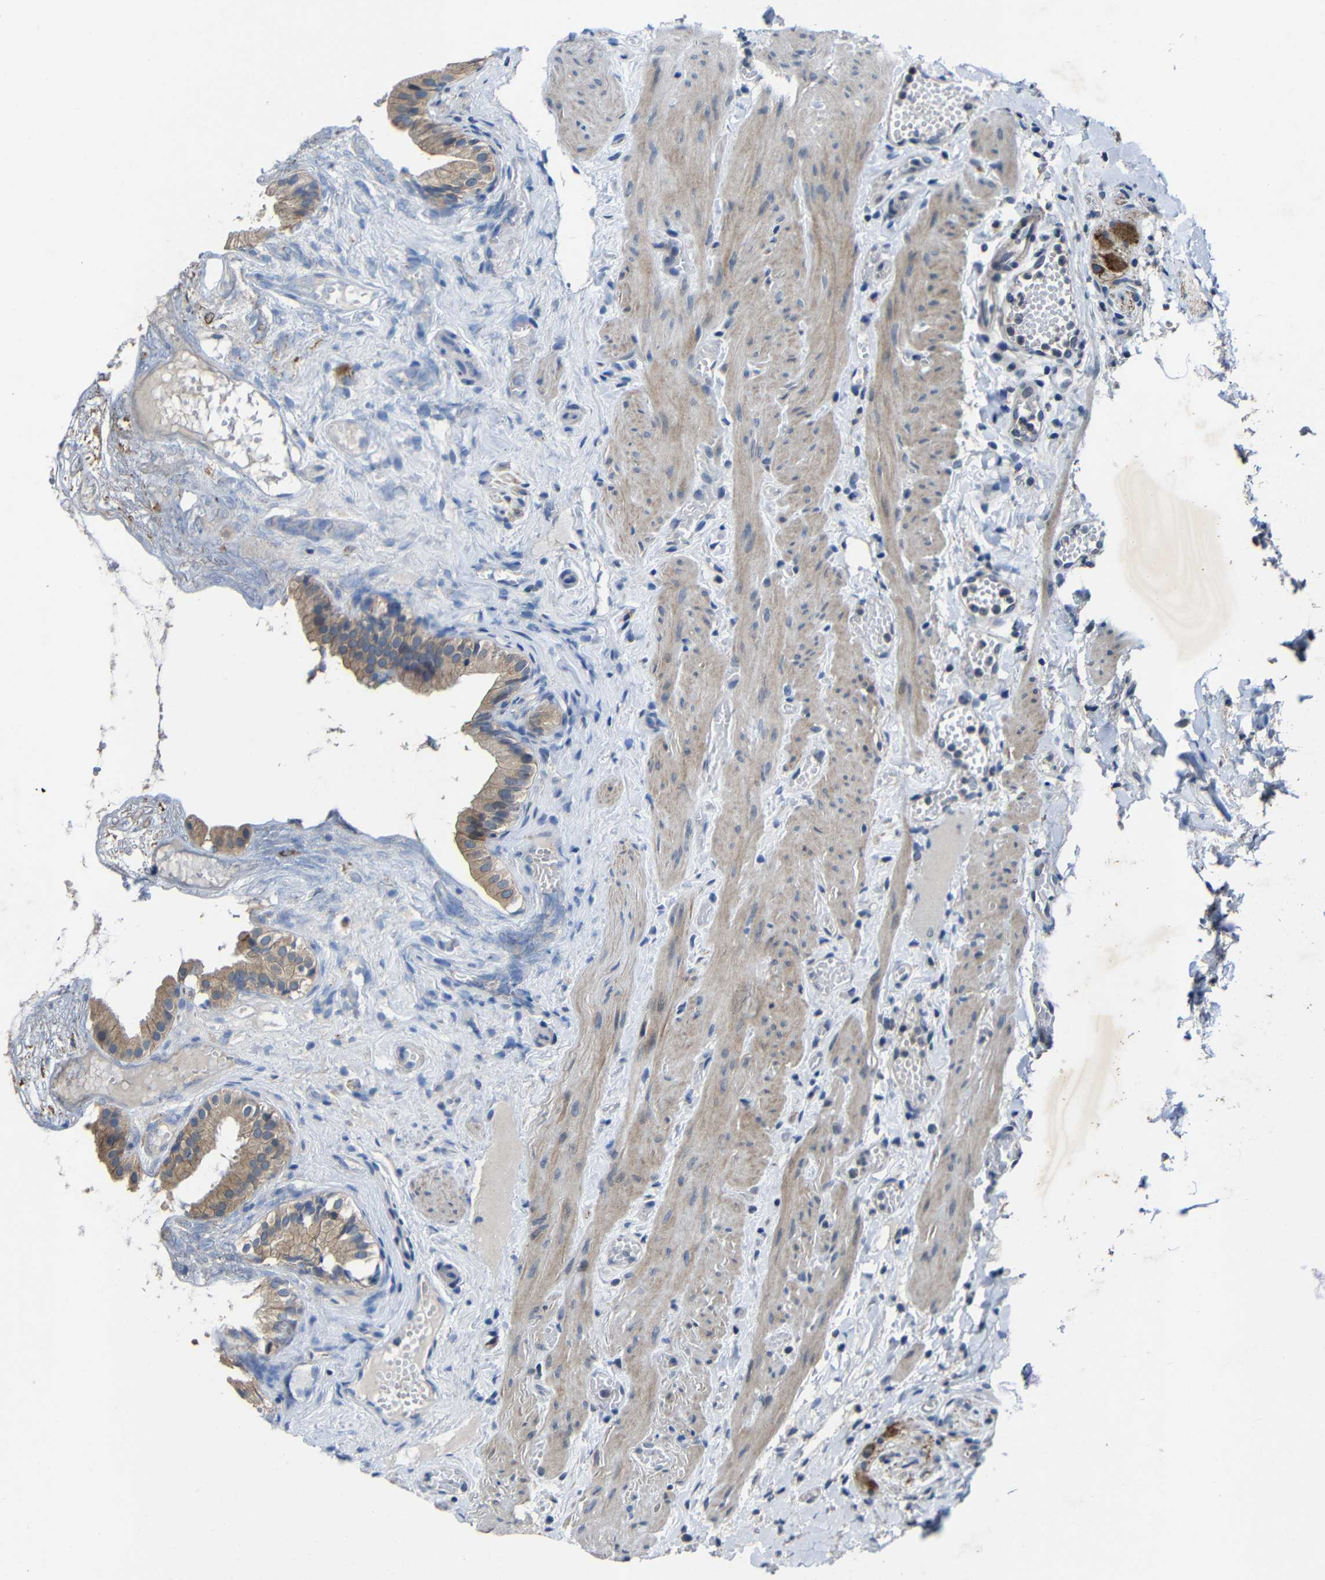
{"staining": {"intensity": "moderate", "quantity": ">75%", "location": "cytoplasmic/membranous"}, "tissue": "gallbladder", "cell_type": "Glandular cells", "image_type": "normal", "snomed": [{"axis": "morphology", "description": "Normal tissue, NOS"}, {"axis": "topography", "description": "Gallbladder"}], "caption": "Immunohistochemistry micrograph of benign gallbladder stained for a protein (brown), which displays medium levels of moderate cytoplasmic/membranous staining in about >75% of glandular cells.", "gene": "C6orf89", "patient": {"sex": "female", "age": 26}}